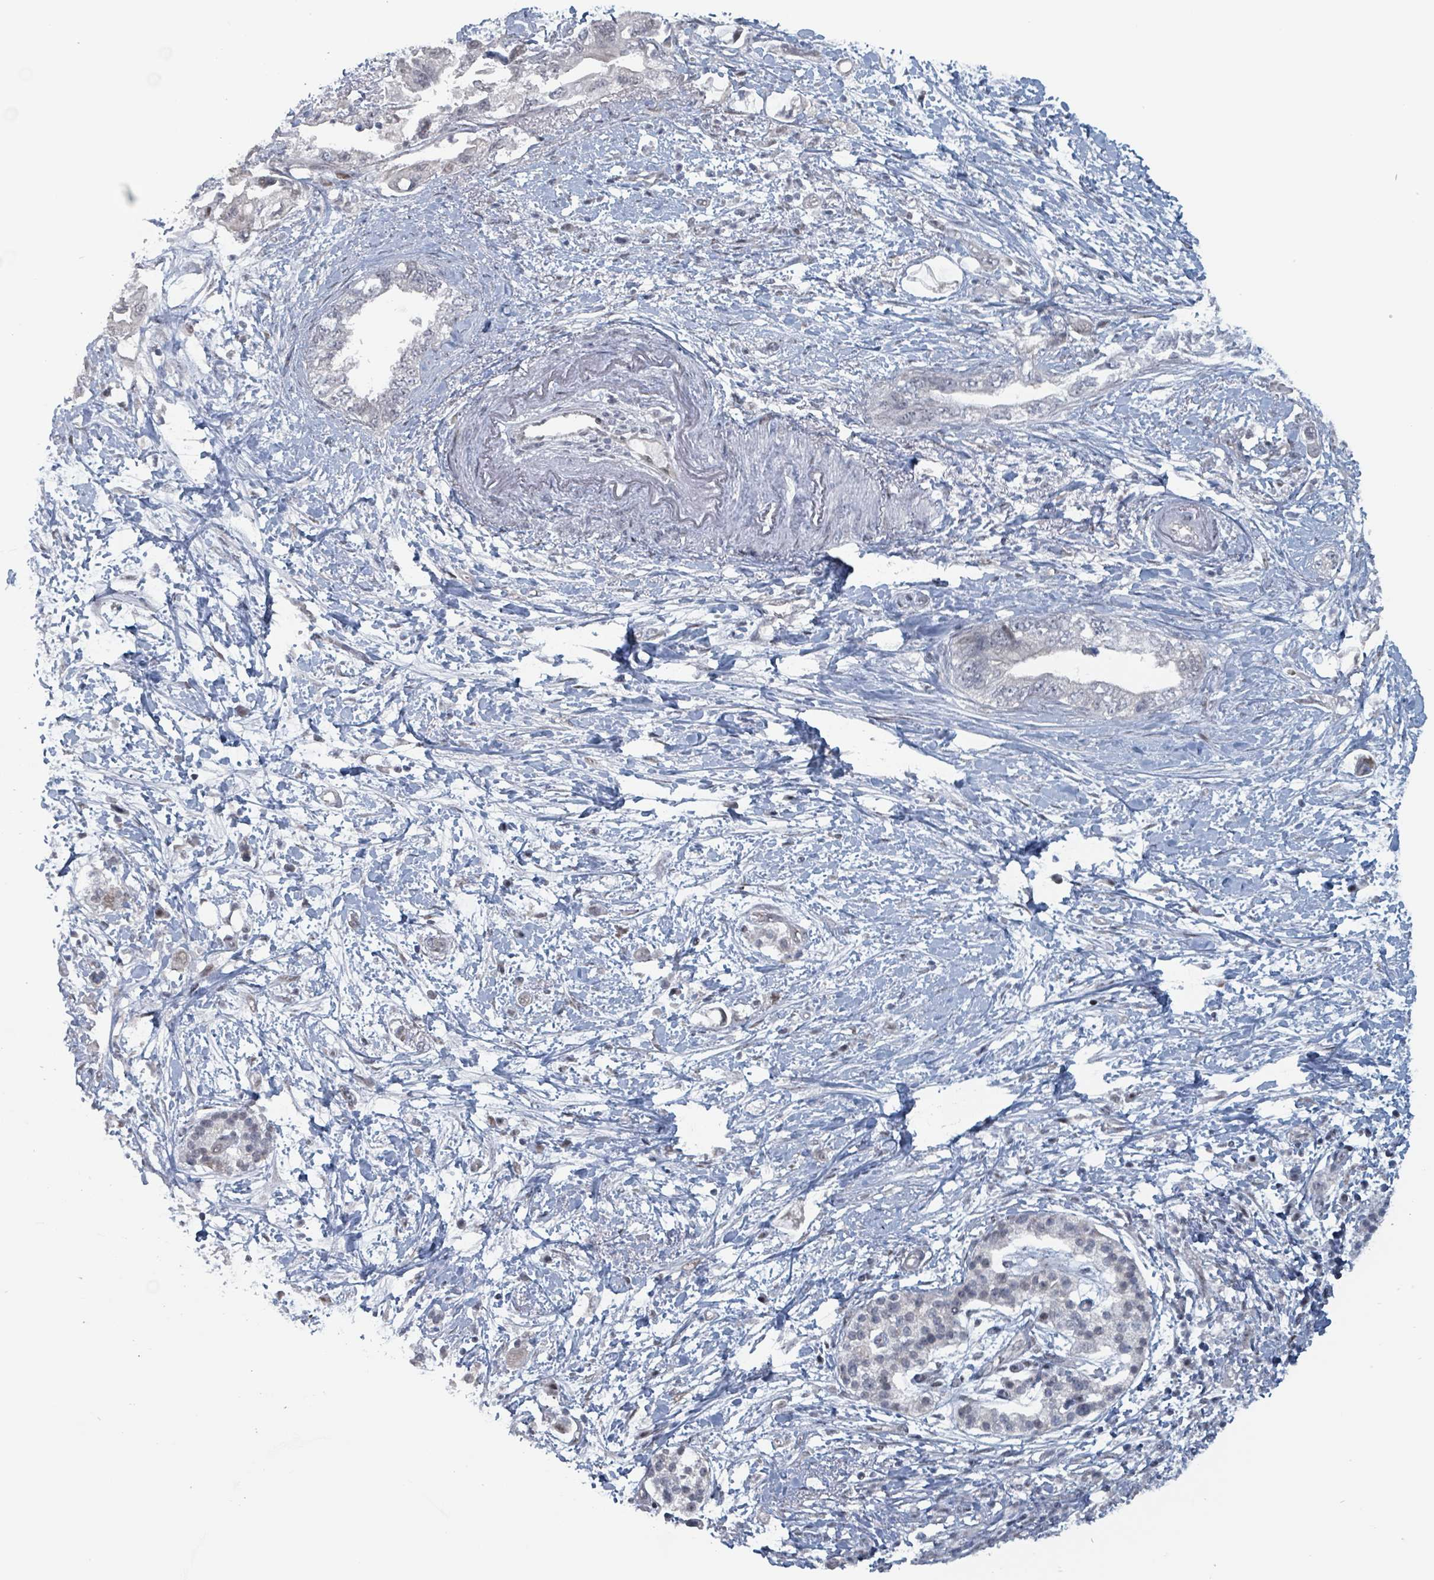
{"staining": {"intensity": "negative", "quantity": "none", "location": "none"}, "tissue": "pancreatic cancer", "cell_type": "Tumor cells", "image_type": "cancer", "snomed": [{"axis": "morphology", "description": "Adenocarcinoma, NOS"}, {"axis": "topography", "description": "Pancreas"}], "caption": "Tumor cells are negative for brown protein staining in pancreatic cancer.", "gene": "BIVM", "patient": {"sex": "female", "age": 73}}